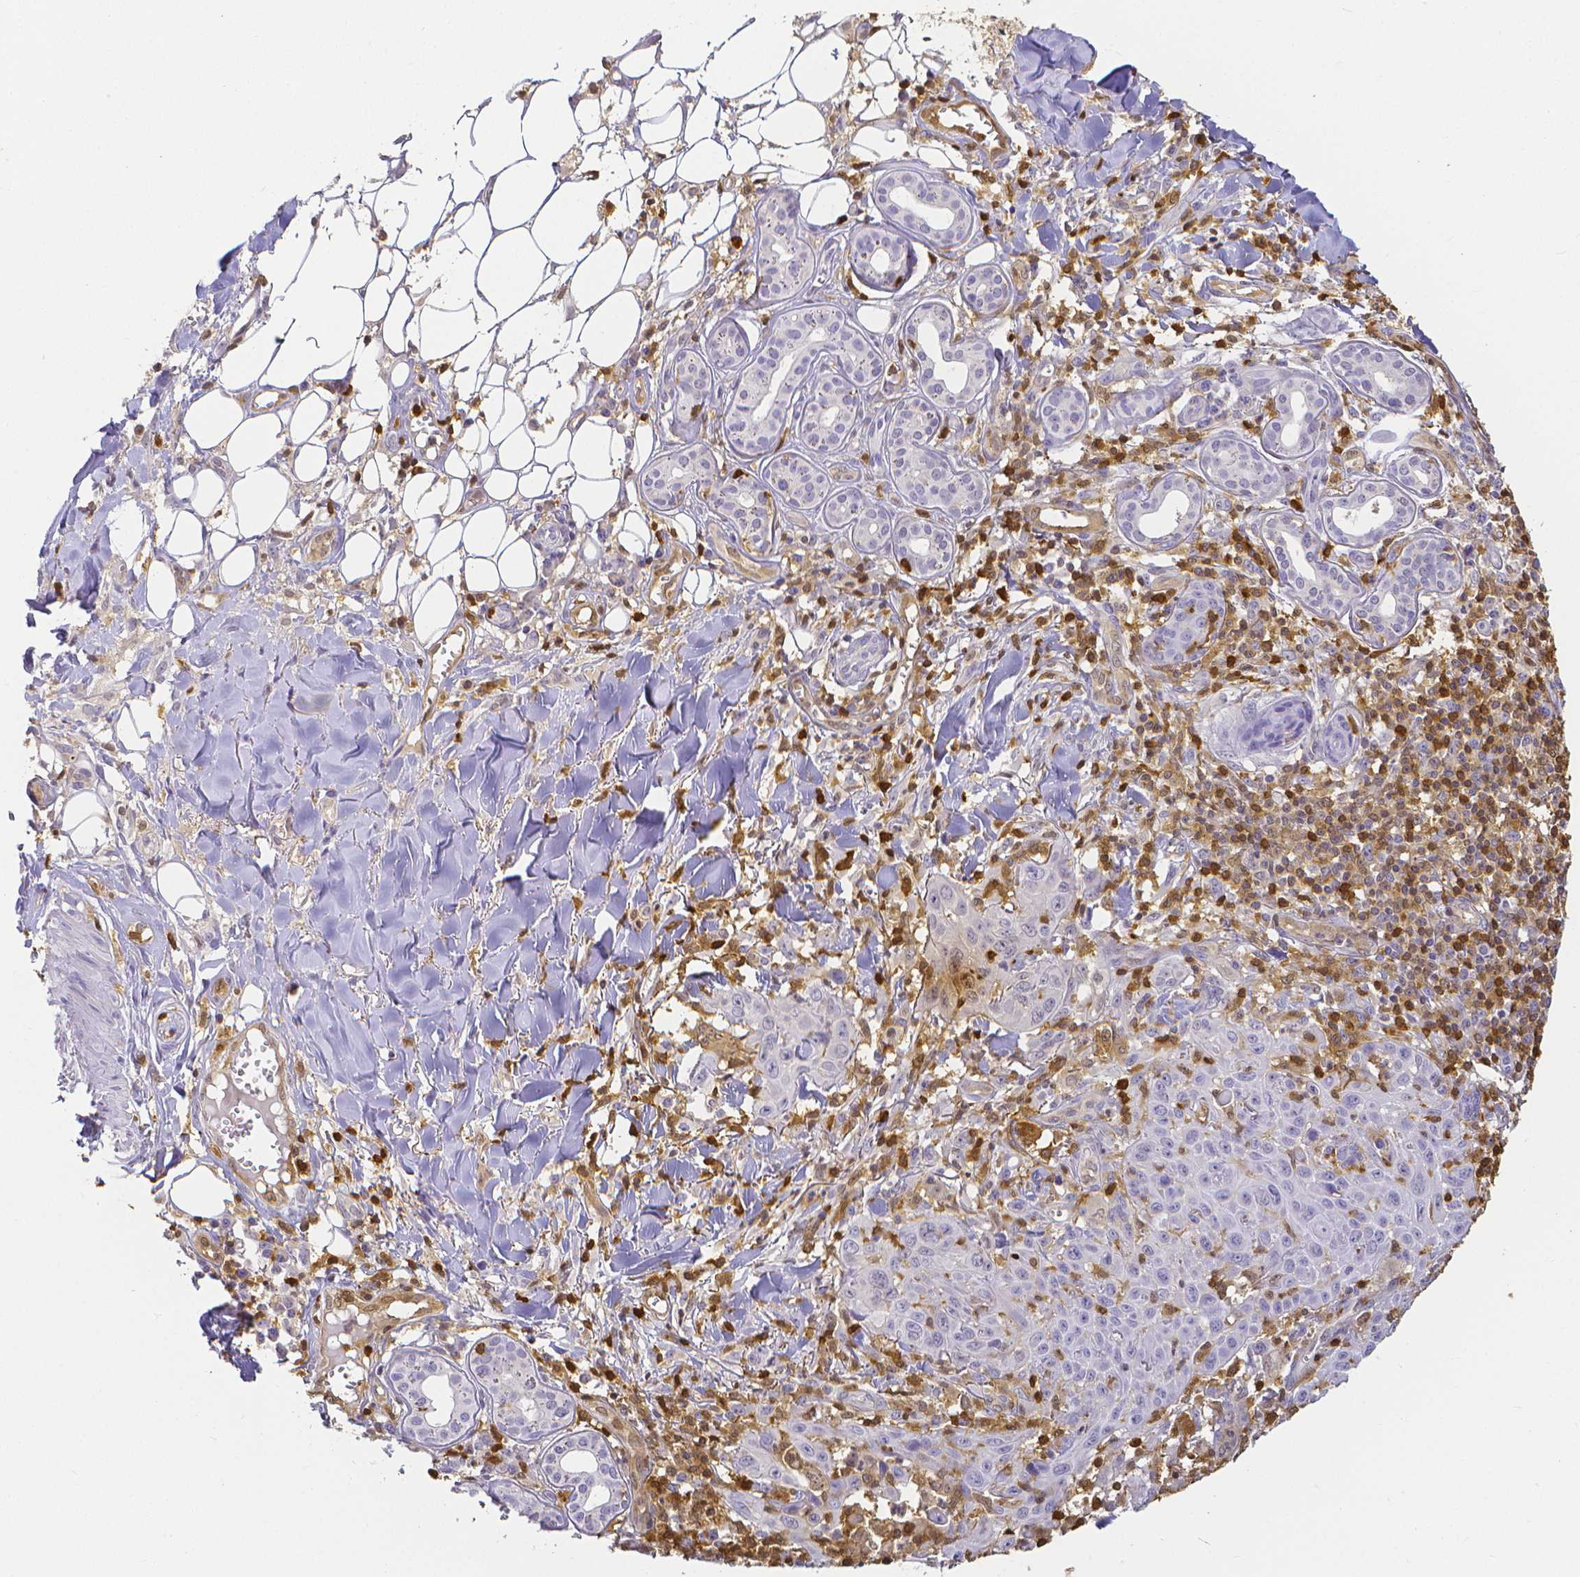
{"staining": {"intensity": "negative", "quantity": "none", "location": "none"}, "tissue": "skin cancer", "cell_type": "Tumor cells", "image_type": "cancer", "snomed": [{"axis": "morphology", "description": "Squamous cell carcinoma, NOS"}, {"axis": "topography", "description": "Skin"}], "caption": "DAB (3,3'-diaminobenzidine) immunohistochemical staining of squamous cell carcinoma (skin) exhibits no significant staining in tumor cells.", "gene": "COTL1", "patient": {"sex": "male", "age": 75}}